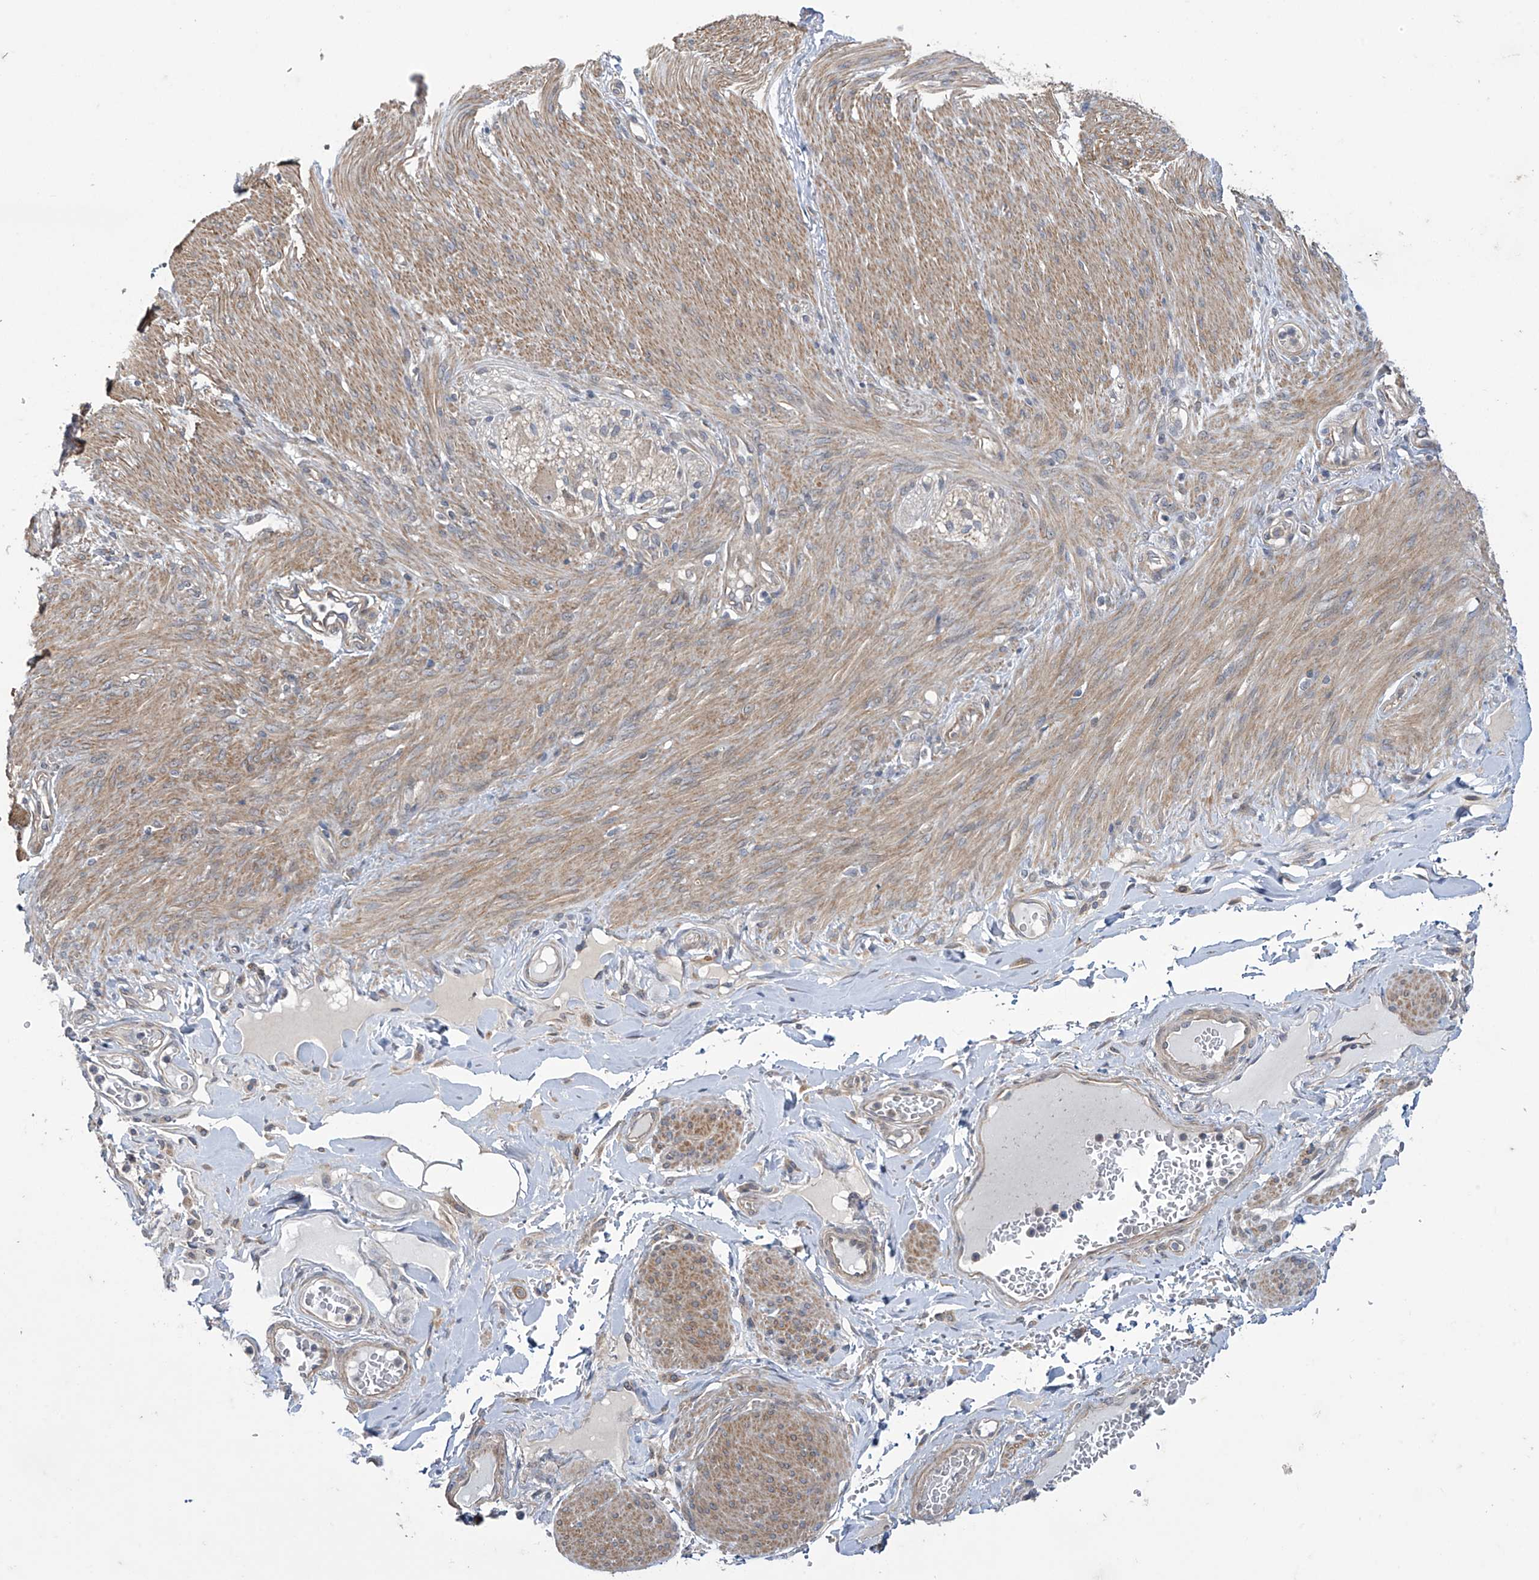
{"staining": {"intensity": "negative", "quantity": "none", "location": "none"}, "tissue": "adipose tissue", "cell_type": "Adipocytes", "image_type": "normal", "snomed": [{"axis": "morphology", "description": "Normal tissue, NOS"}, {"axis": "topography", "description": "Colon"}, {"axis": "topography", "description": "Peripheral nerve tissue"}], "caption": "The micrograph shows no significant positivity in adipocytes of adipose tissue. The staining was performed using DAB to visualize the protein expression in brown, while the nuclei were stained in blue with hematoxylin (Magnification: 20x).", "gene": "TRIM60", "patient": {"sex": "female", "age": 61}}